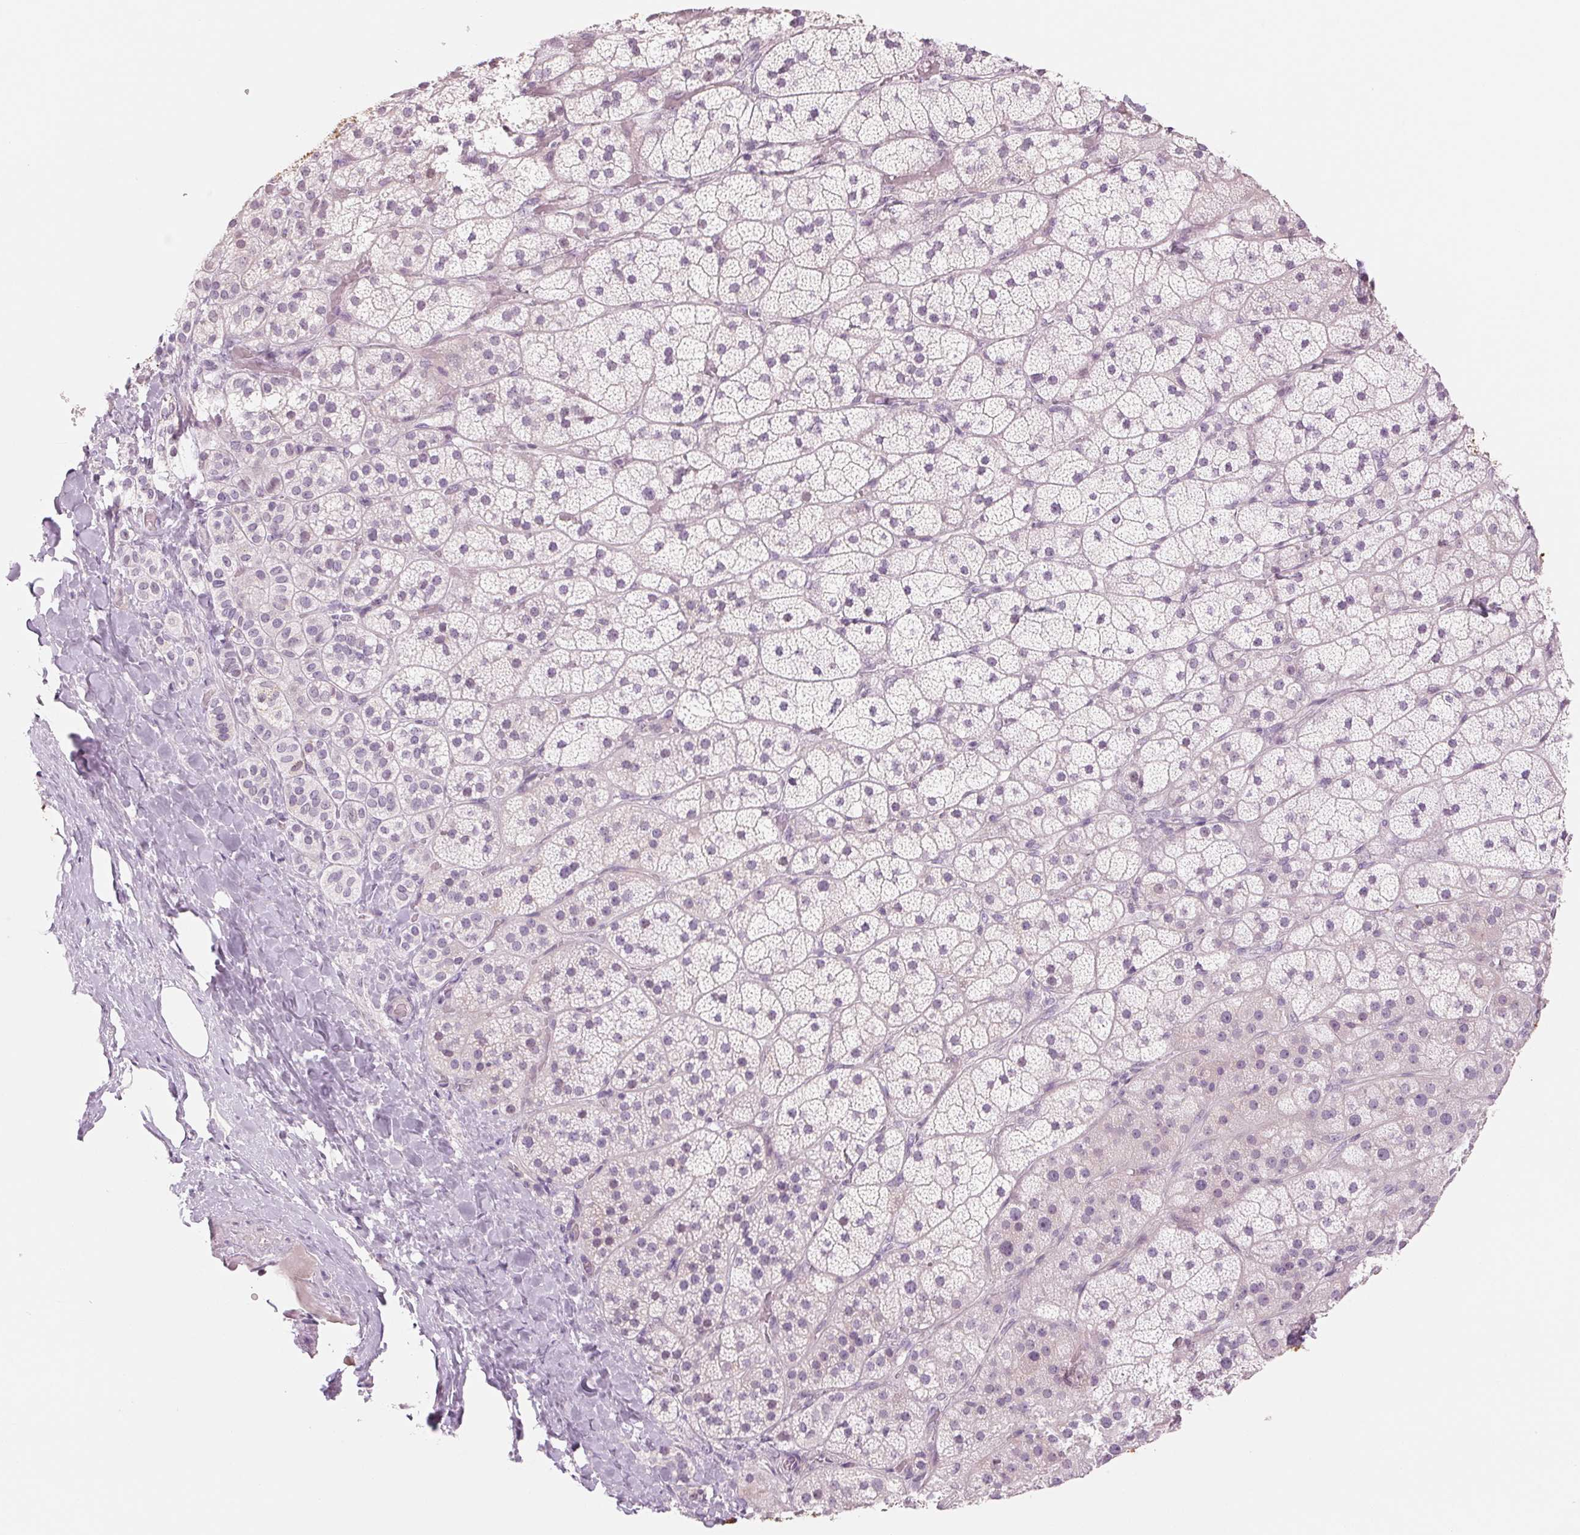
{"staining": {"intensity": "negative", "quantity": "none", "location": "none"}, "tissue": "adrenal gland", "cell_type": "Glandular cells", "image_type": "normal", "snomed": [{"axis": "morphology", "description": "Normal tissue, NOS"}, {"axis": "topography", "description": "Adrenal gland"}], "caption": "Glandular cells show no significant protein expression in benign adrenal gland.", "gene": "CCDC168", "patient": {"sex": "male", "age": 57}}